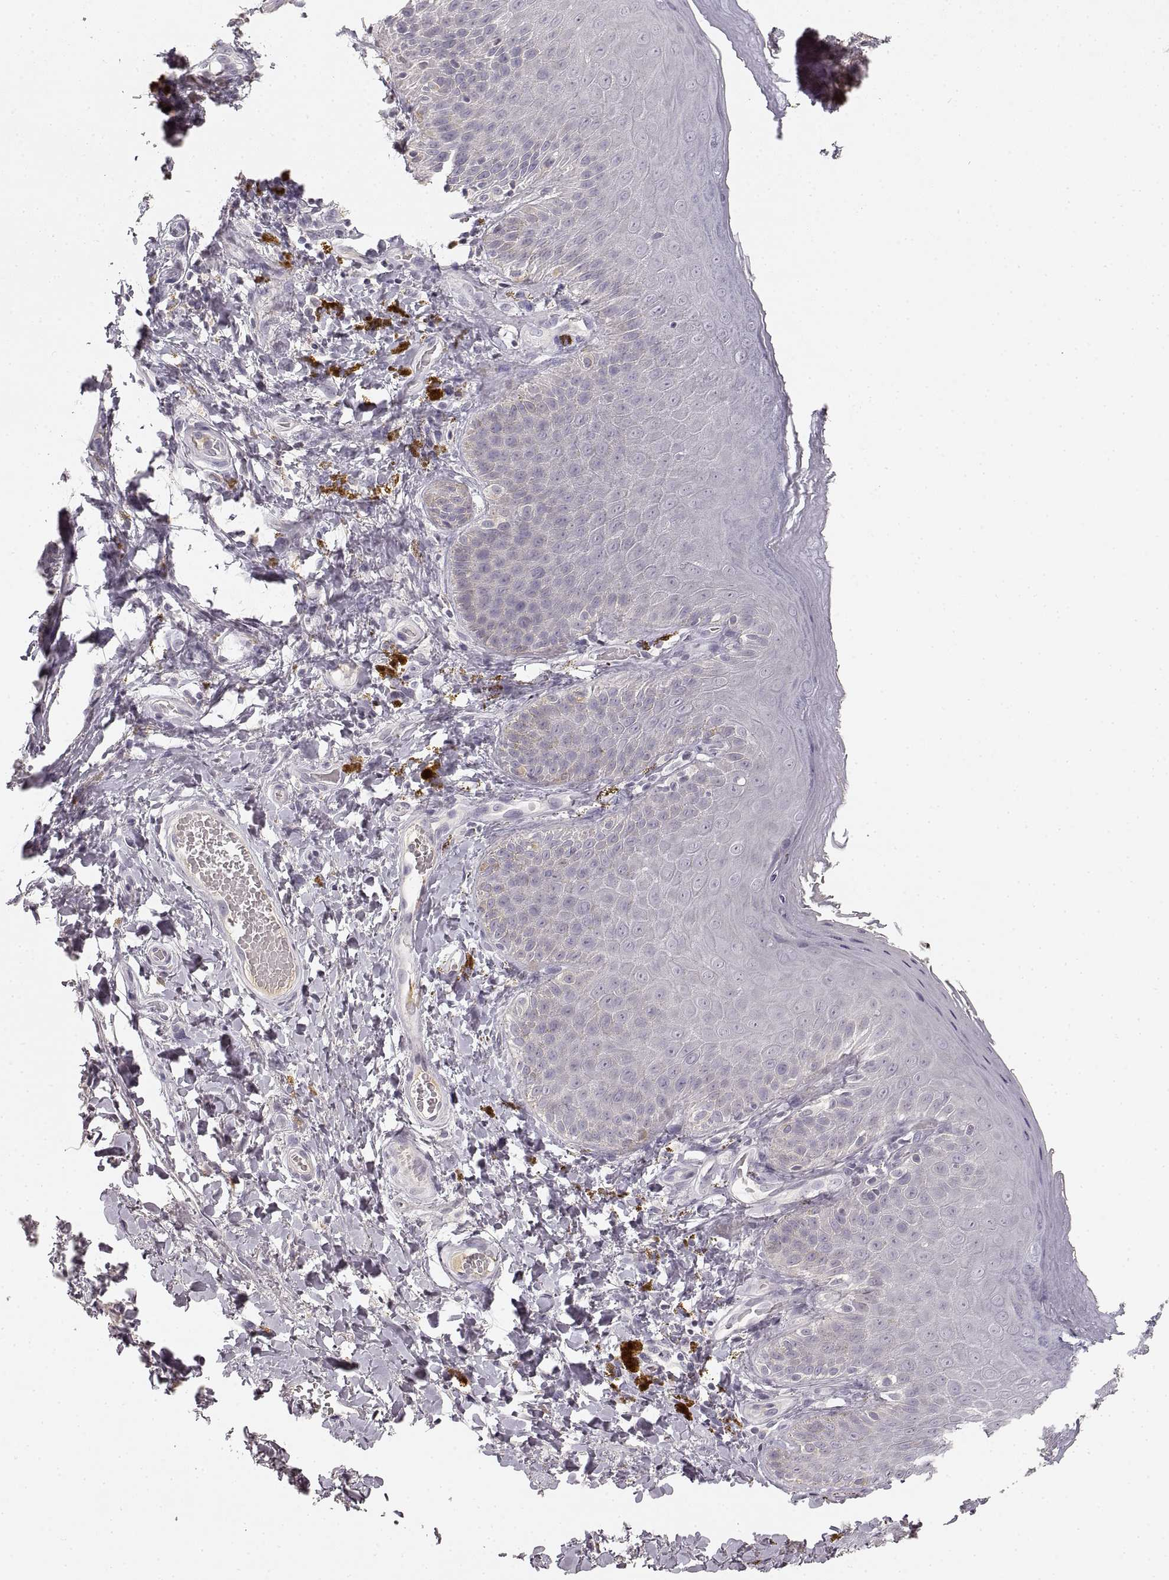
{"staining": {"intensity": "negative", "quantity": "none", "location": "none"}, "tissue": "skin", "cell_type": "Epidermal cells", "image_type": "normal", "snomed": [{"axis": "morphology", "description": "Normal tissue, NOS"}, {"axis": "topography", "description": "Anal"}], "caption": "The micrograph displays no significant positivity in epidermal cells of skin.", "gene": "RUNDC3A", "patient": {"sex": "male", "age": 53}}